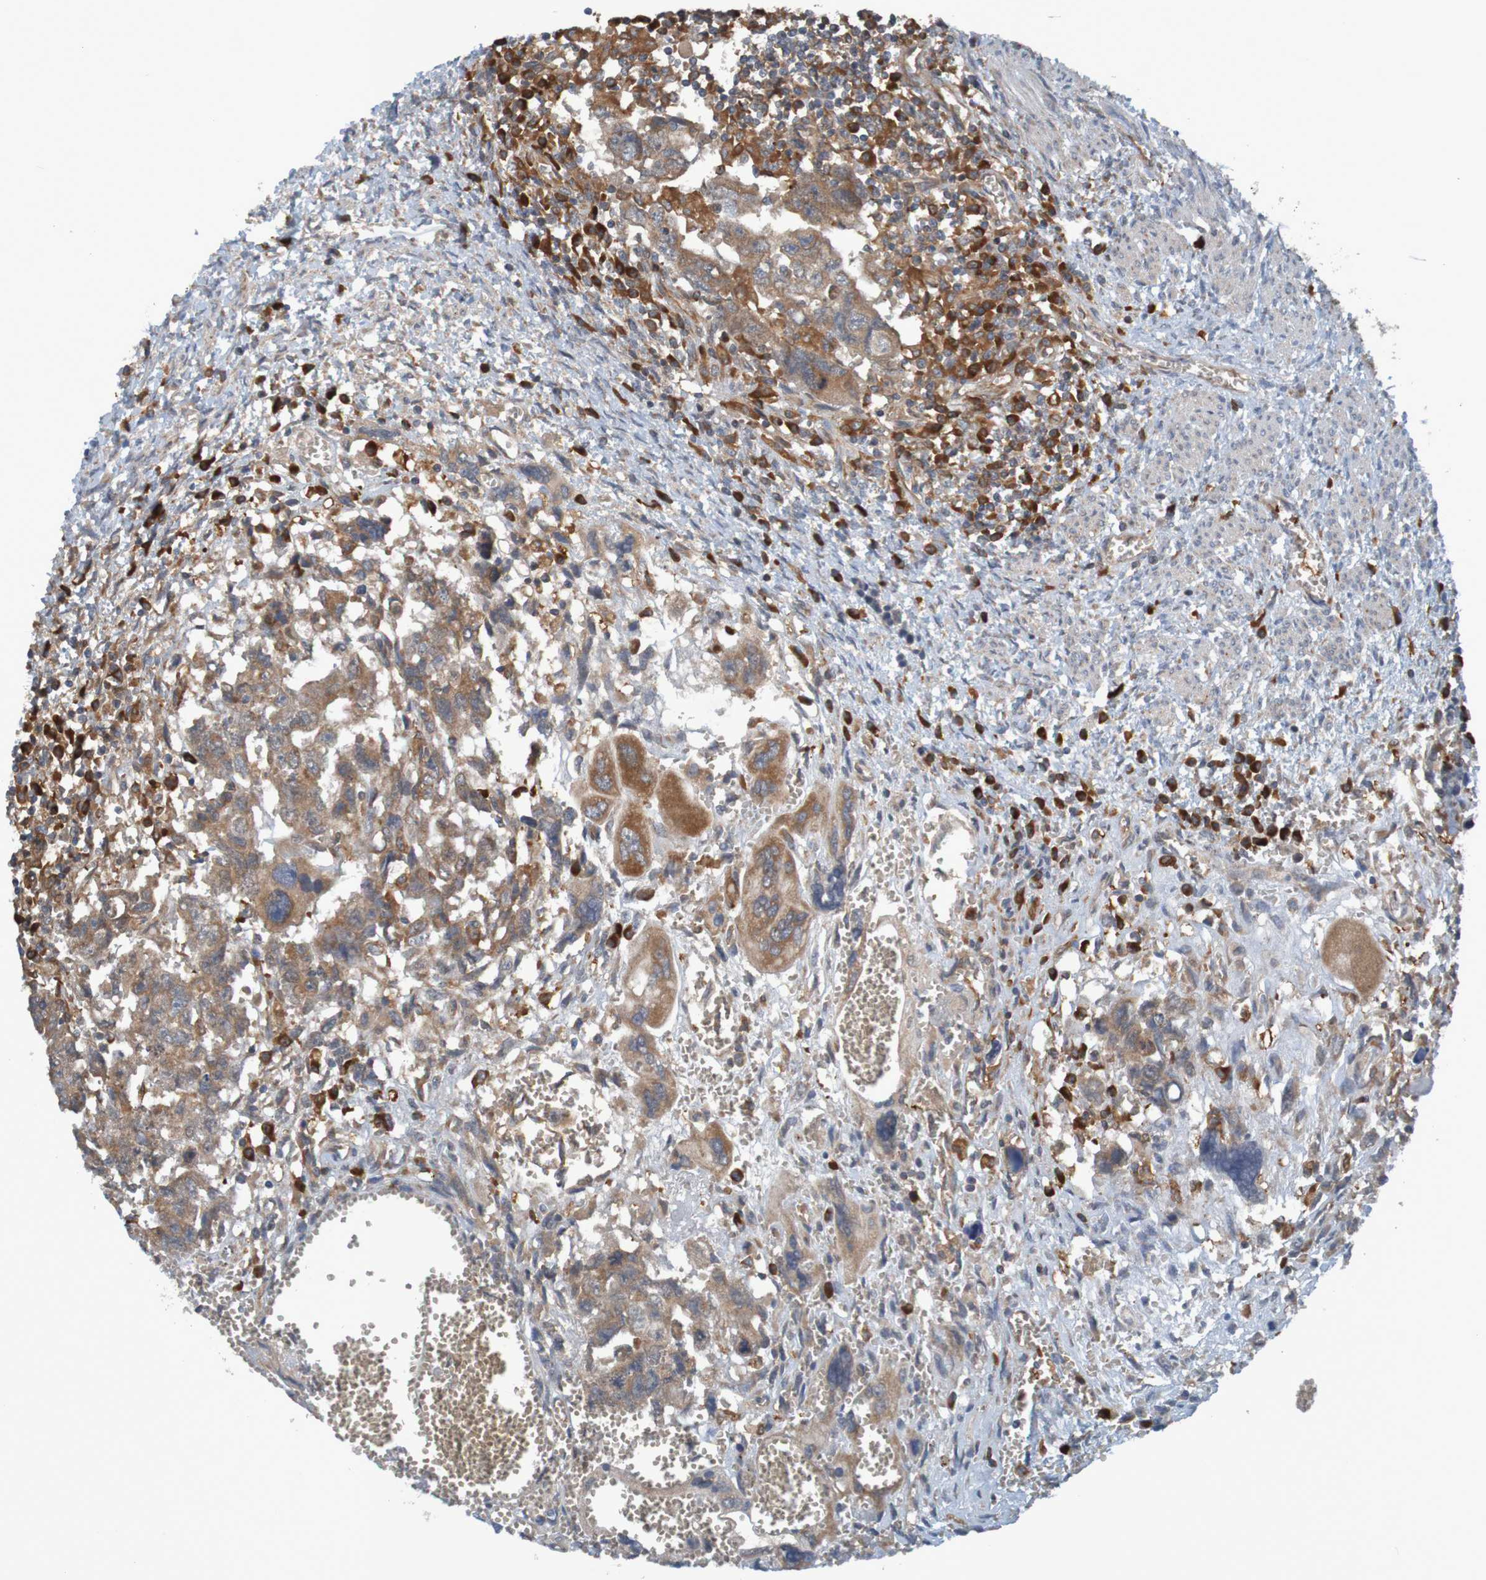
{"staining": {"intensity": "moderate", "quantity": ">75%", "location": "cytoplasmic/membranous"}, "tissue": "testis cancer", "cell_type": "Tumor cells", "image_type": "cancer", "snomed": [{"axis": "morphology", "description": "Carcinoma, Embryonal, NOS"}, {"axis": "topography", "description": "Testis"}], "caption": "Embryonal carcinoma (testis) stained with a brown dye demonstrates moderate cytoplasmic/membranous positive expression in approximately >75% of tumor cells.", "gene": "DNAJC4", "patient": {"sex": "male", "age": 28}}